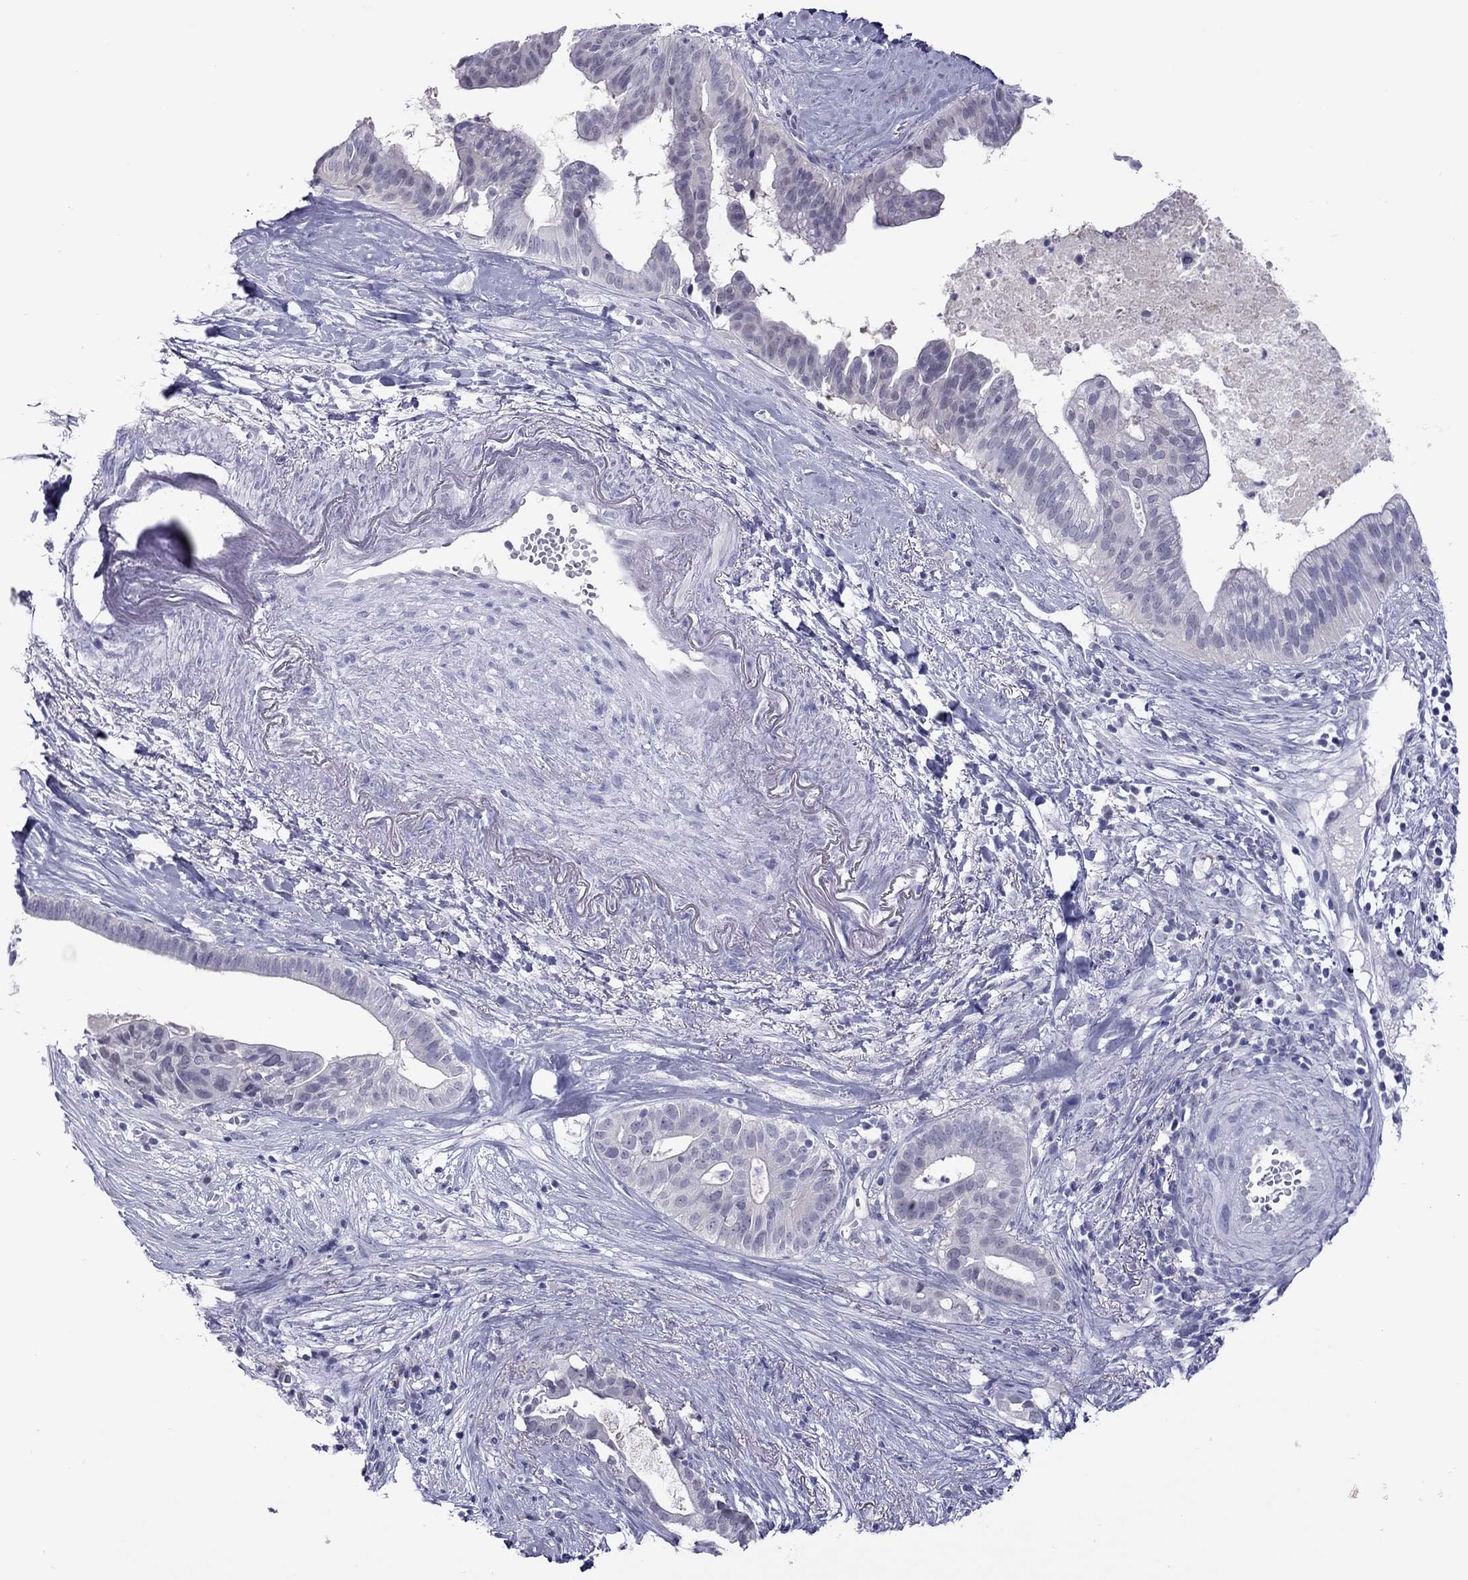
{"staining": {"intensity": "negative", "quantity": "none", "location": "none"}, "tissue": "pancreatic cancer", "cell_type": "Tumor cells", "image_type": "cancer", "snomed": [{"axis": "morphology", "description": "Adenocarcinoma, NOS"}, {"axis": "topography", "description": "Pancreas"}], "caption": "Tumor cells are negative for protein expression in human pancreatic adenocarcinoma. The staining was performed using DAB to visualize the protein expression in brown, while the nuclei were stained in blue with hematoxylin (Magnification: 20x).", "gene": "CHRNB3", "patient": {"sex": "male", "age": 61}}